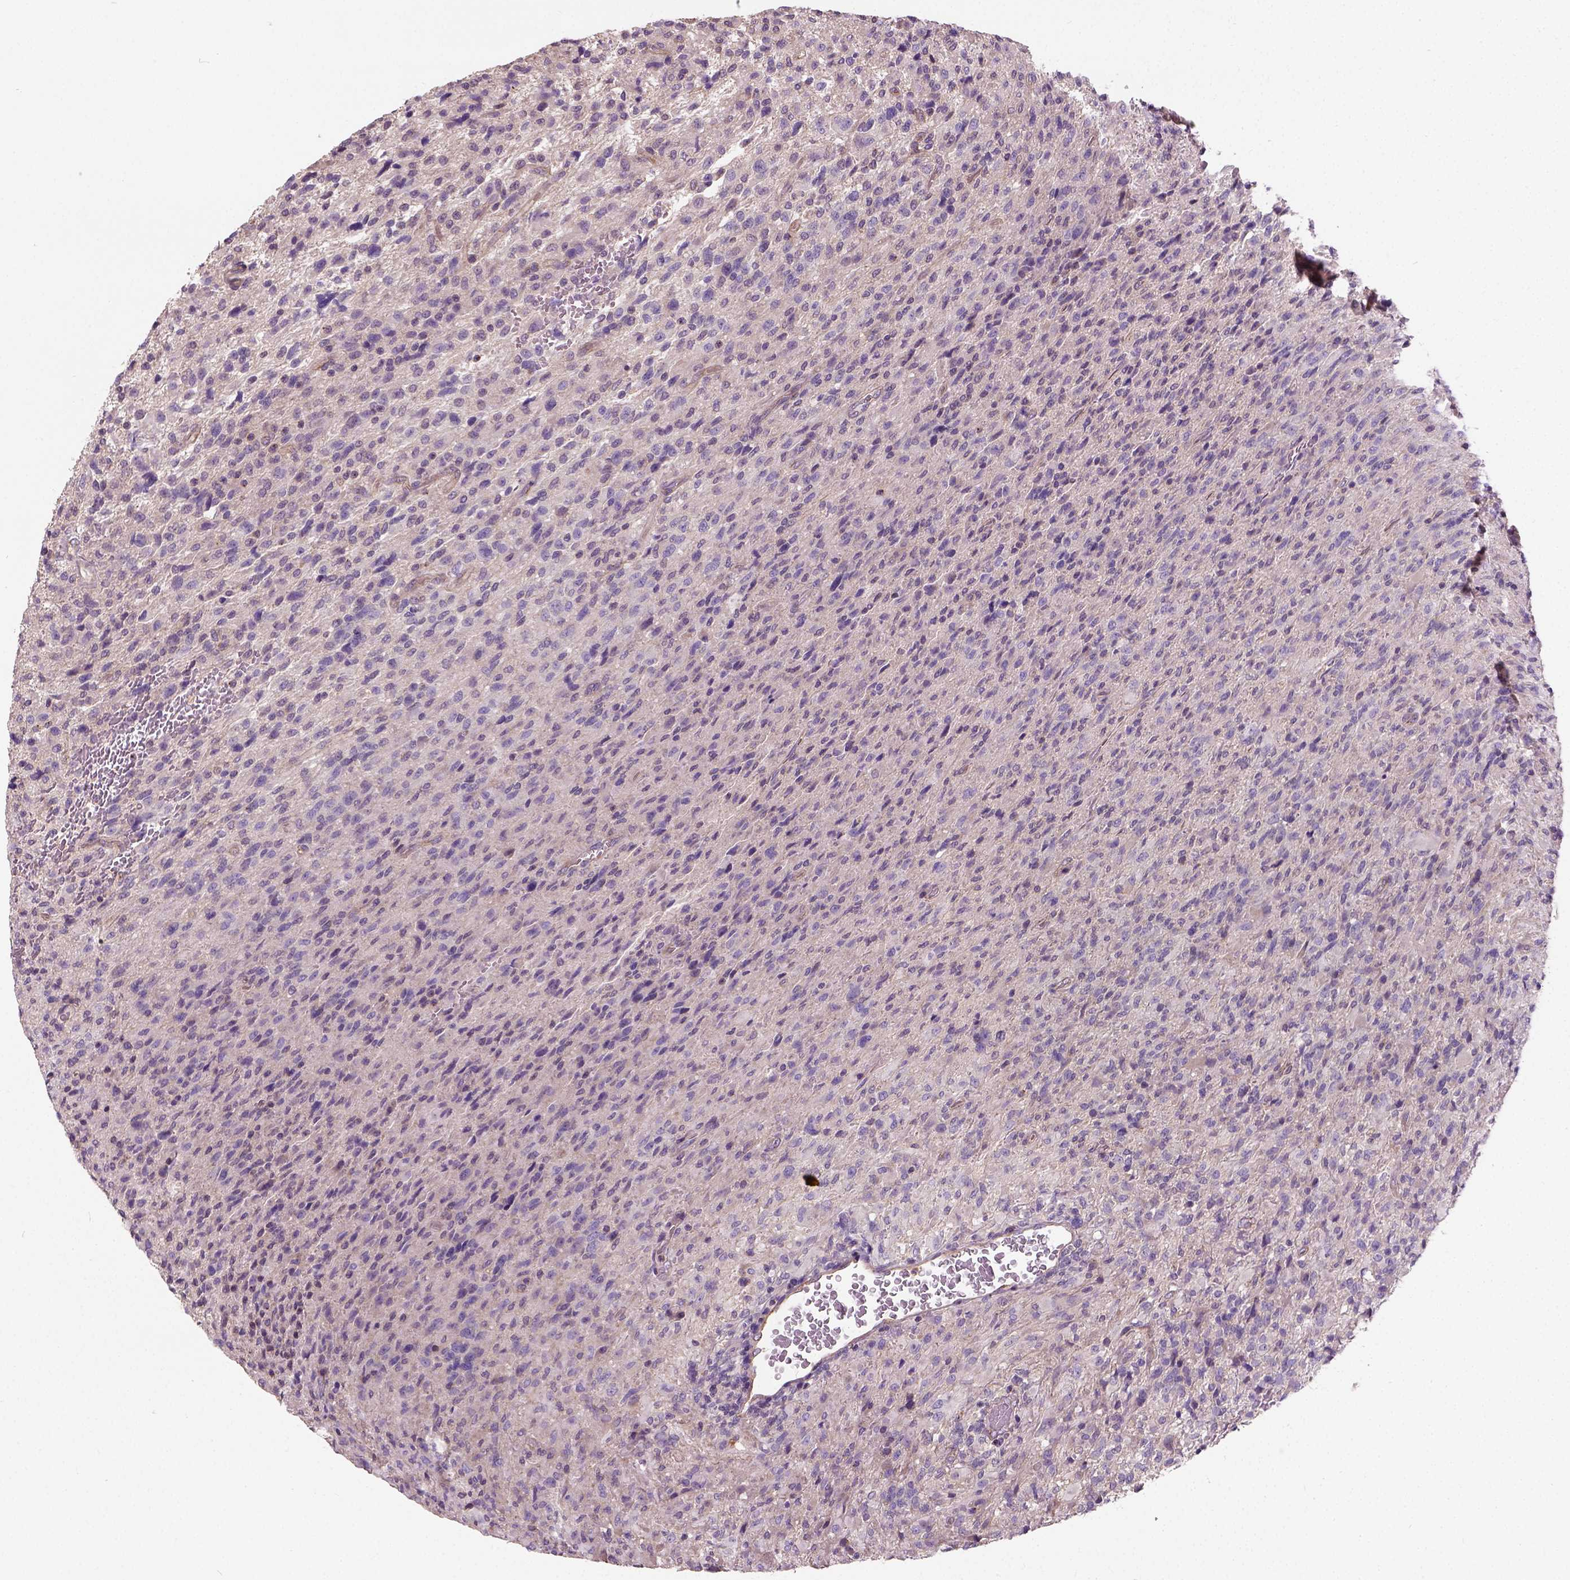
{"staining": {"intensity": "moderate", "quantity": "<25%", "location": "cytoplasmic/membranous"}, "tissue": "glioma", "cell_type": "Tumor cells", "image_type": "cancer", "snomed": [{"axis": "morphology", "description": "Glioma, malignant, High grade"}, {"axis": "topography", "description": "Brain"}], "caption": "The histopathology image reveals immunohistochemical staining of malignant glioma (high-grade). There is moderate cytoplasmic/membranous positivity is present in approximately <25% of tumor cells. The staining was performed using DAB (3,3'-diaminobenzidine), with brown indicating positive protein expression. Nuclei are stained blue with hematoxylin.", "gene": "CRACR2A", "patient": {"sex": "male", "age": 68}}